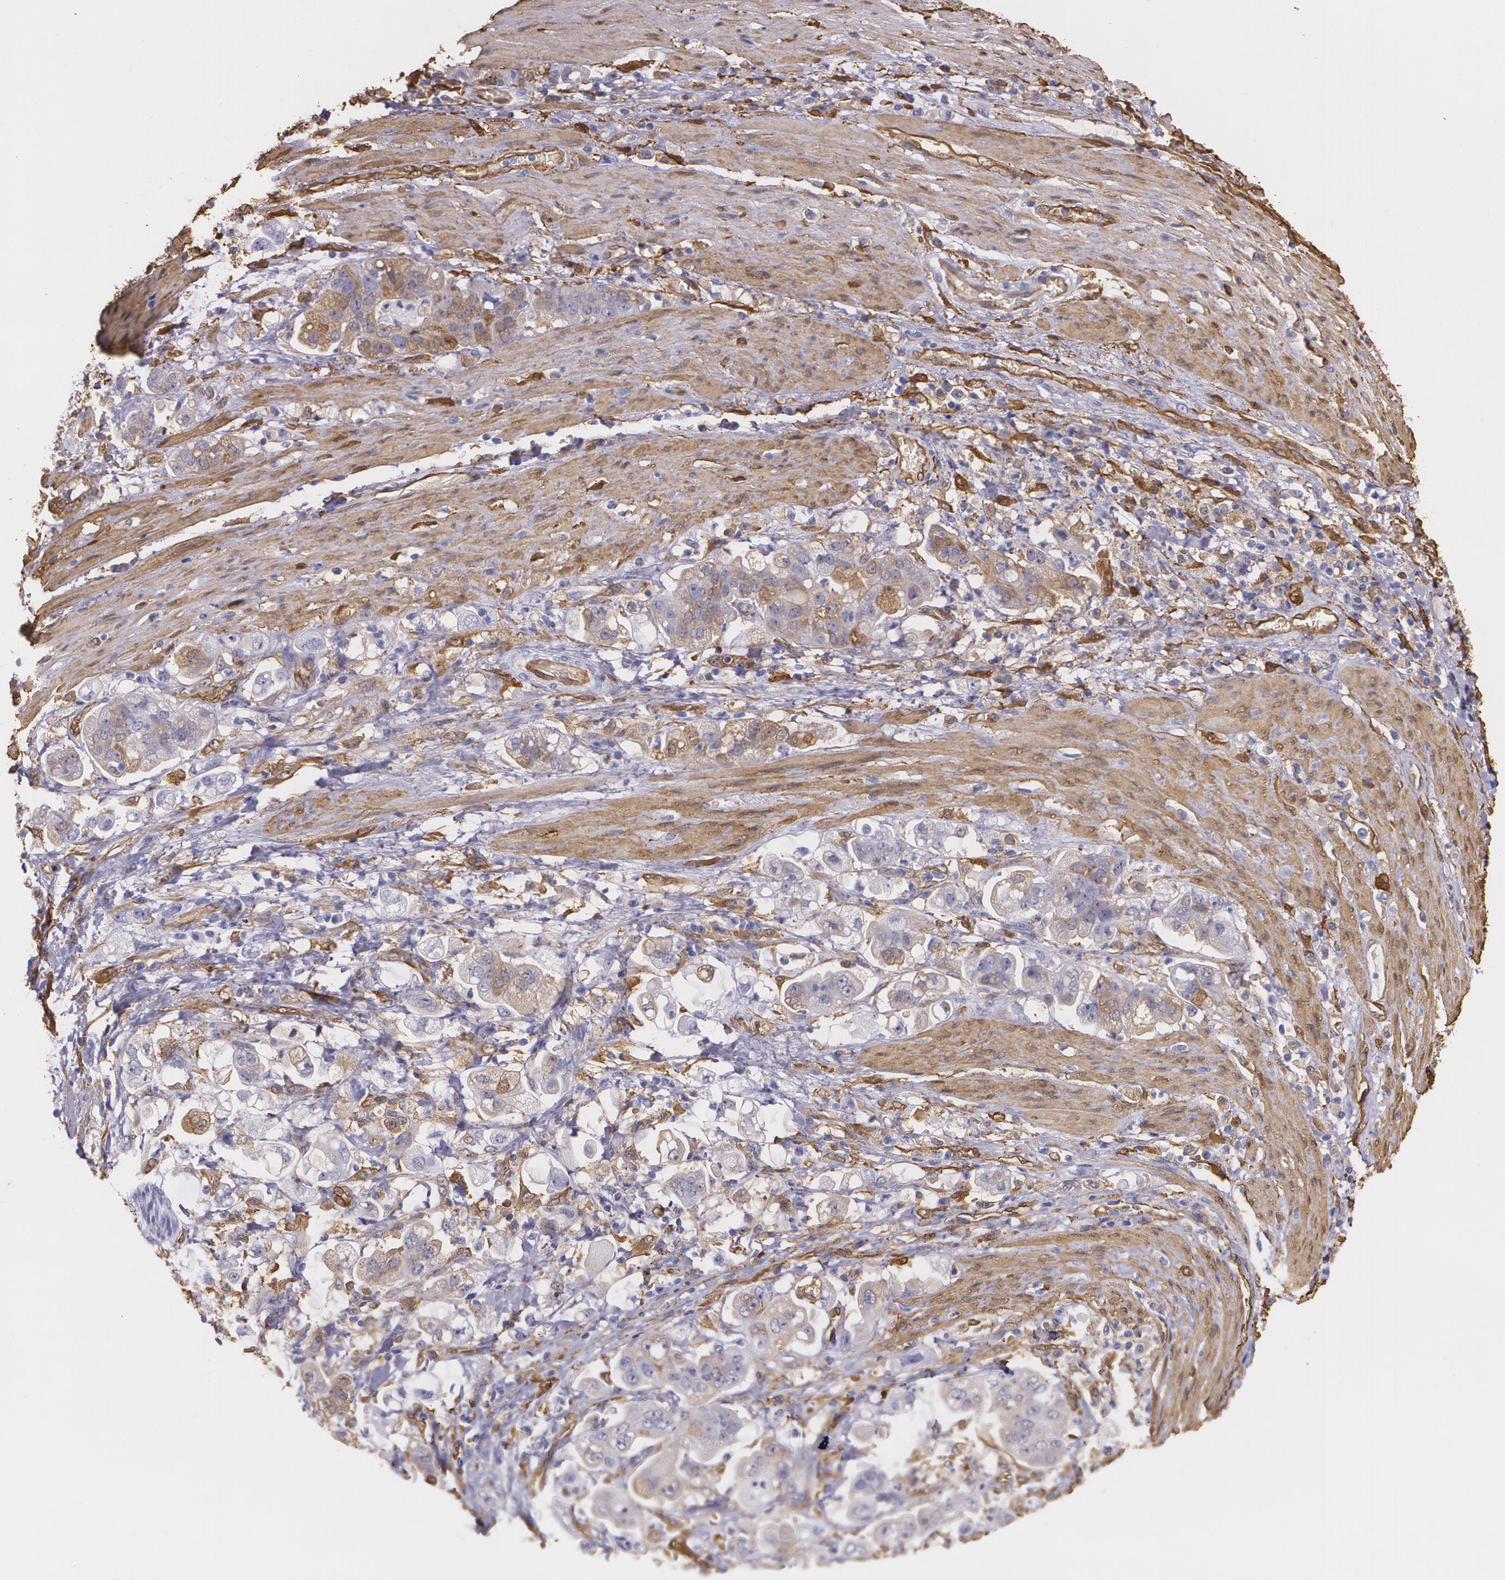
{"staining": {"intensity": "moderate", "quantity": "<25%", "location": "cytoplasmic/membranous"}, "tissue": "stomach cancer", "cell_type": "Tumor cells", "image_type": "cancer", "snomed": [{"axis": "morphology", "description": "Adenocarcinoma, NOS"}, {"axis": "topography", "description": "Stomach"}], "caption": "Protein expression analysis of adenocarcinoma (stomach) displays moderate cytoplasmic/membranous staining in approximately <25% of tumor cells. (brown staining indicates protein expression, while blue staining denotes nuclei).", "gene": "MMP2", "patient": {"sex": "male", "age": 62}}